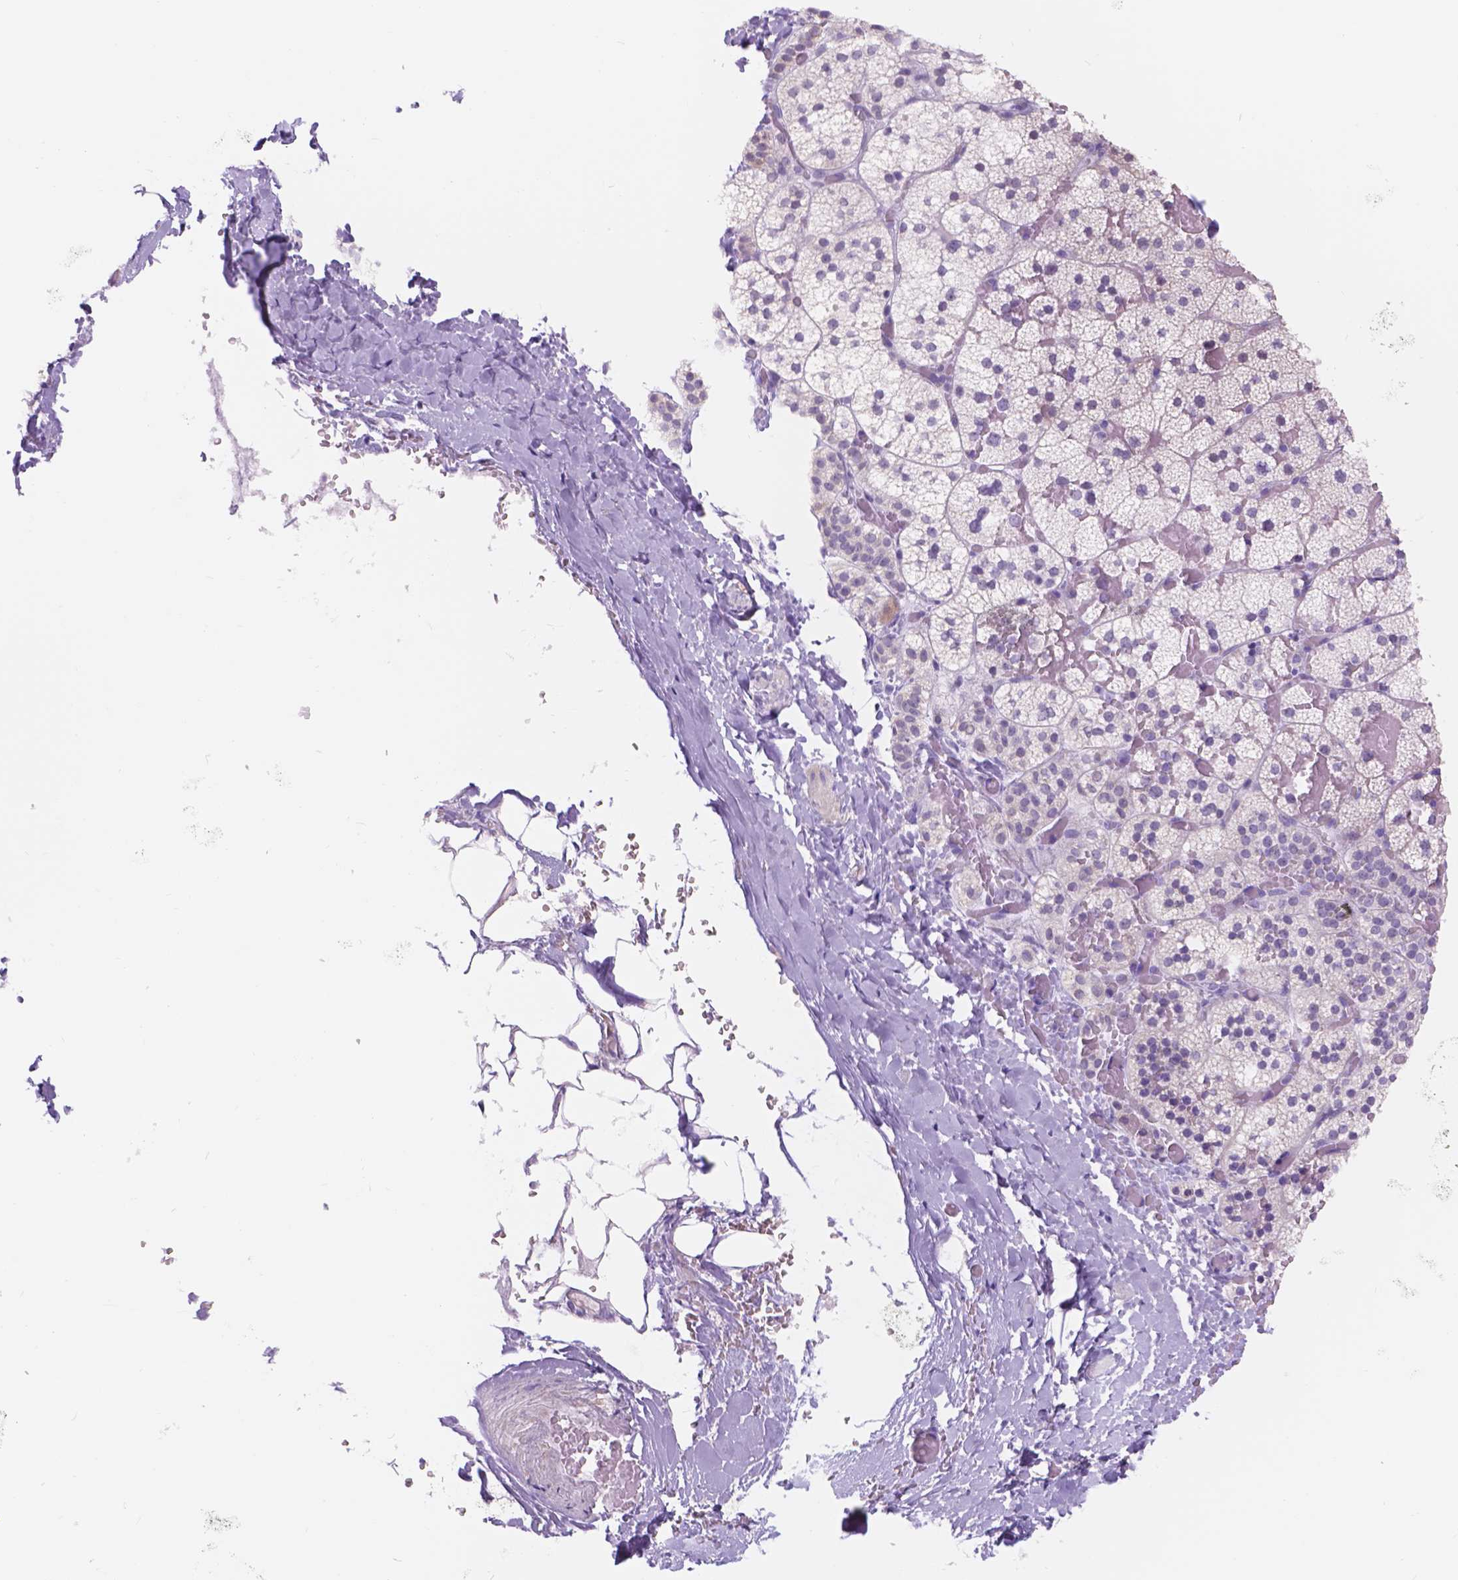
{"staining": {"intensity": "weak", "quantity": "<25%", "location": "nuclear"}, "tissue": "adrenal gland", "cell_type": "Glandular cells", "image_type": "normal", "snomed": [{"axis": "morphology", "description": "Normal tissue, NOS"}, {"axis": "topography", "description": "Adrenal gland"}], "caption": "Immunohistochemistry (IHC) photomicrograph of normal human adrenal gland stained for a protein (brown), which exhibits no positivity in glandular cells.", "gene": "DCC", "patient": {"sex": "male", "age": 53}}